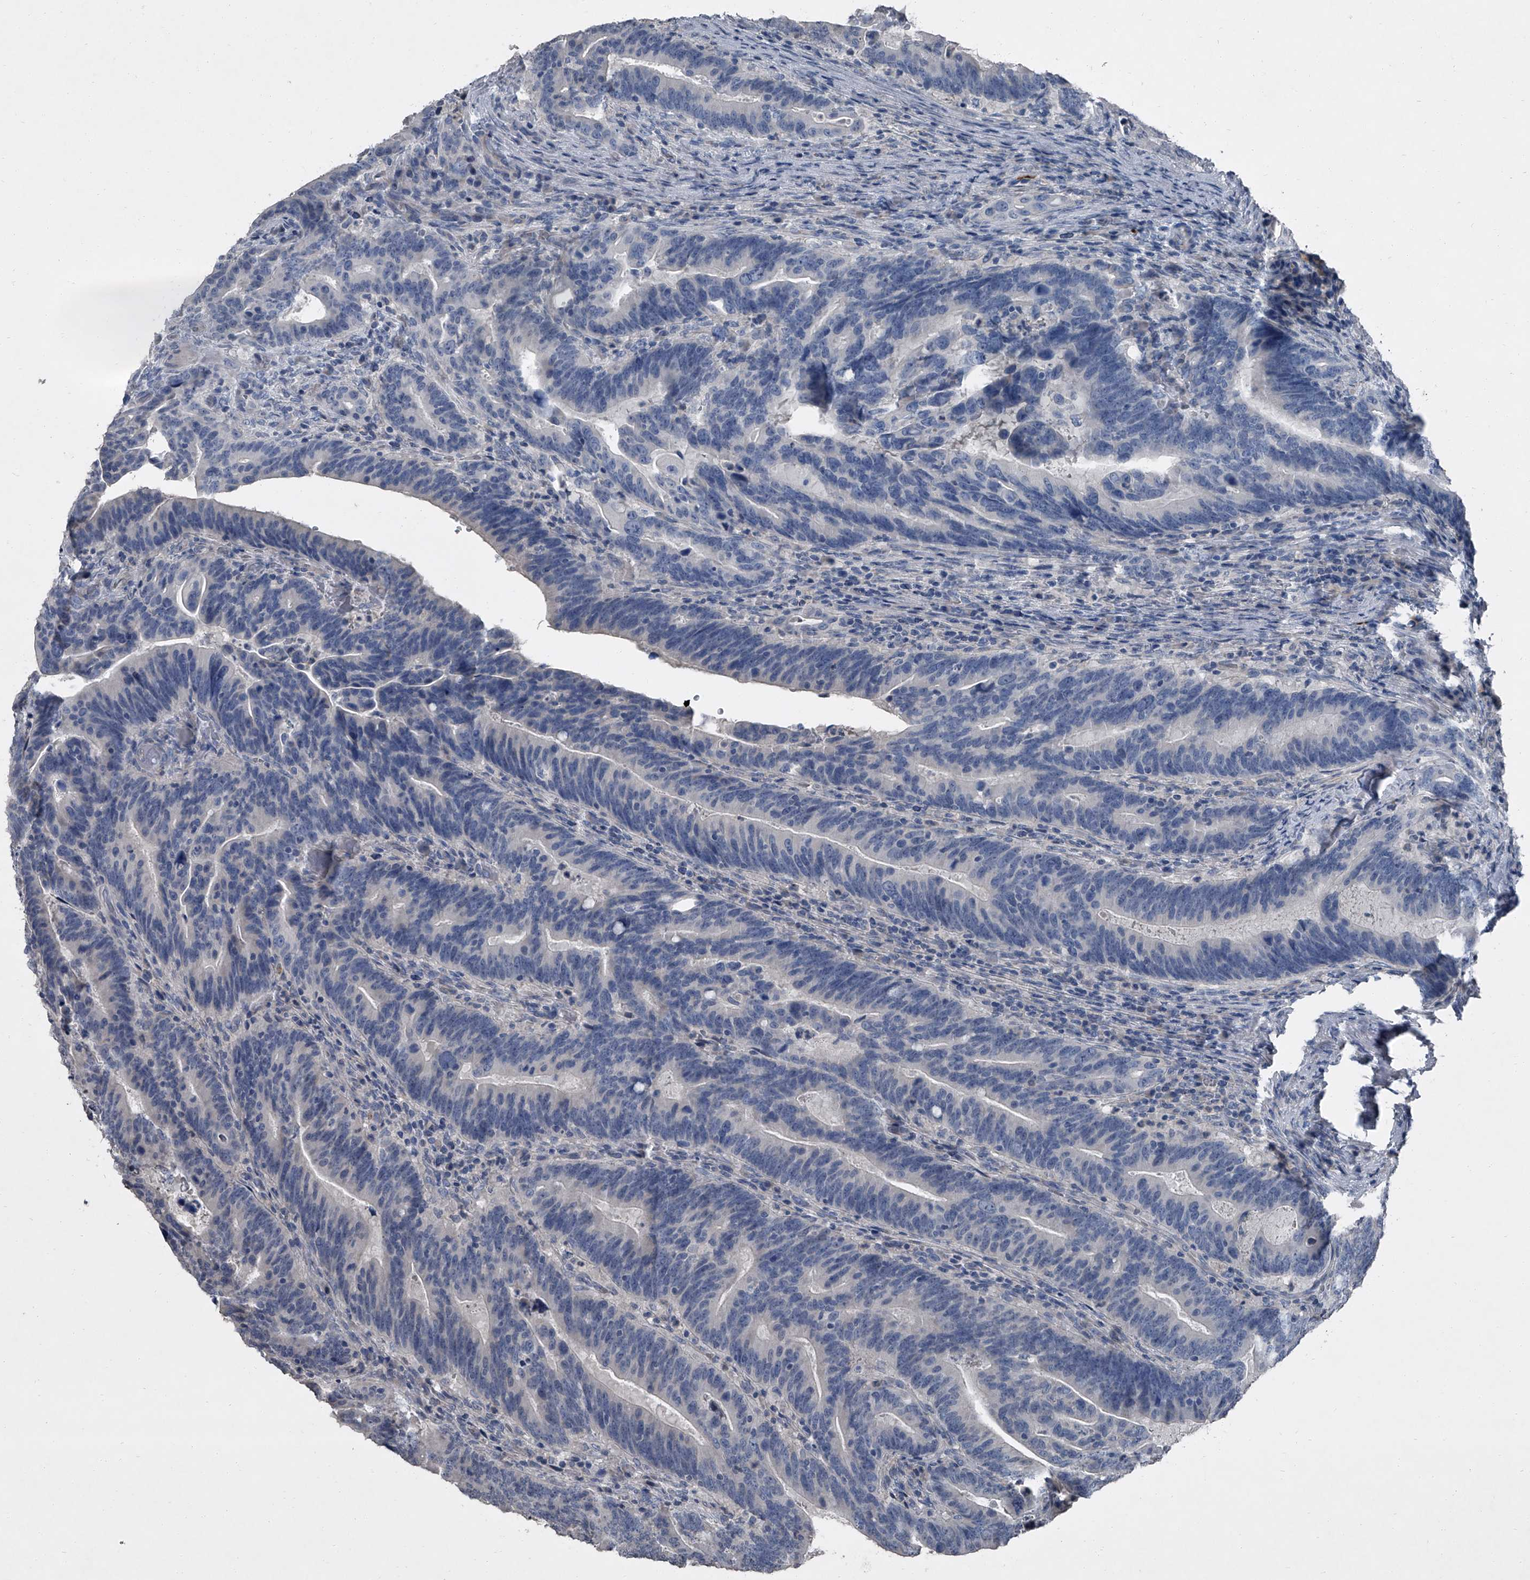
{"staining": {"intensity": "negative", "quantity": "none", "location": "none"}, "tissue": "colorectal cancer", "cell_type": "Tumor cells", "image_type": "cancer", "snomed": [{"axis": "morphology", "description": "Adenocarcinoma, NOS"}, {"axis": "topography", "description": "Colon"}], "caption": "The histopathology image reveals no staining of tumor cells in colorectal adenocarcinoma.", "gene": "HEPHL1", "patient": {"sex": "female", "age": 66}}